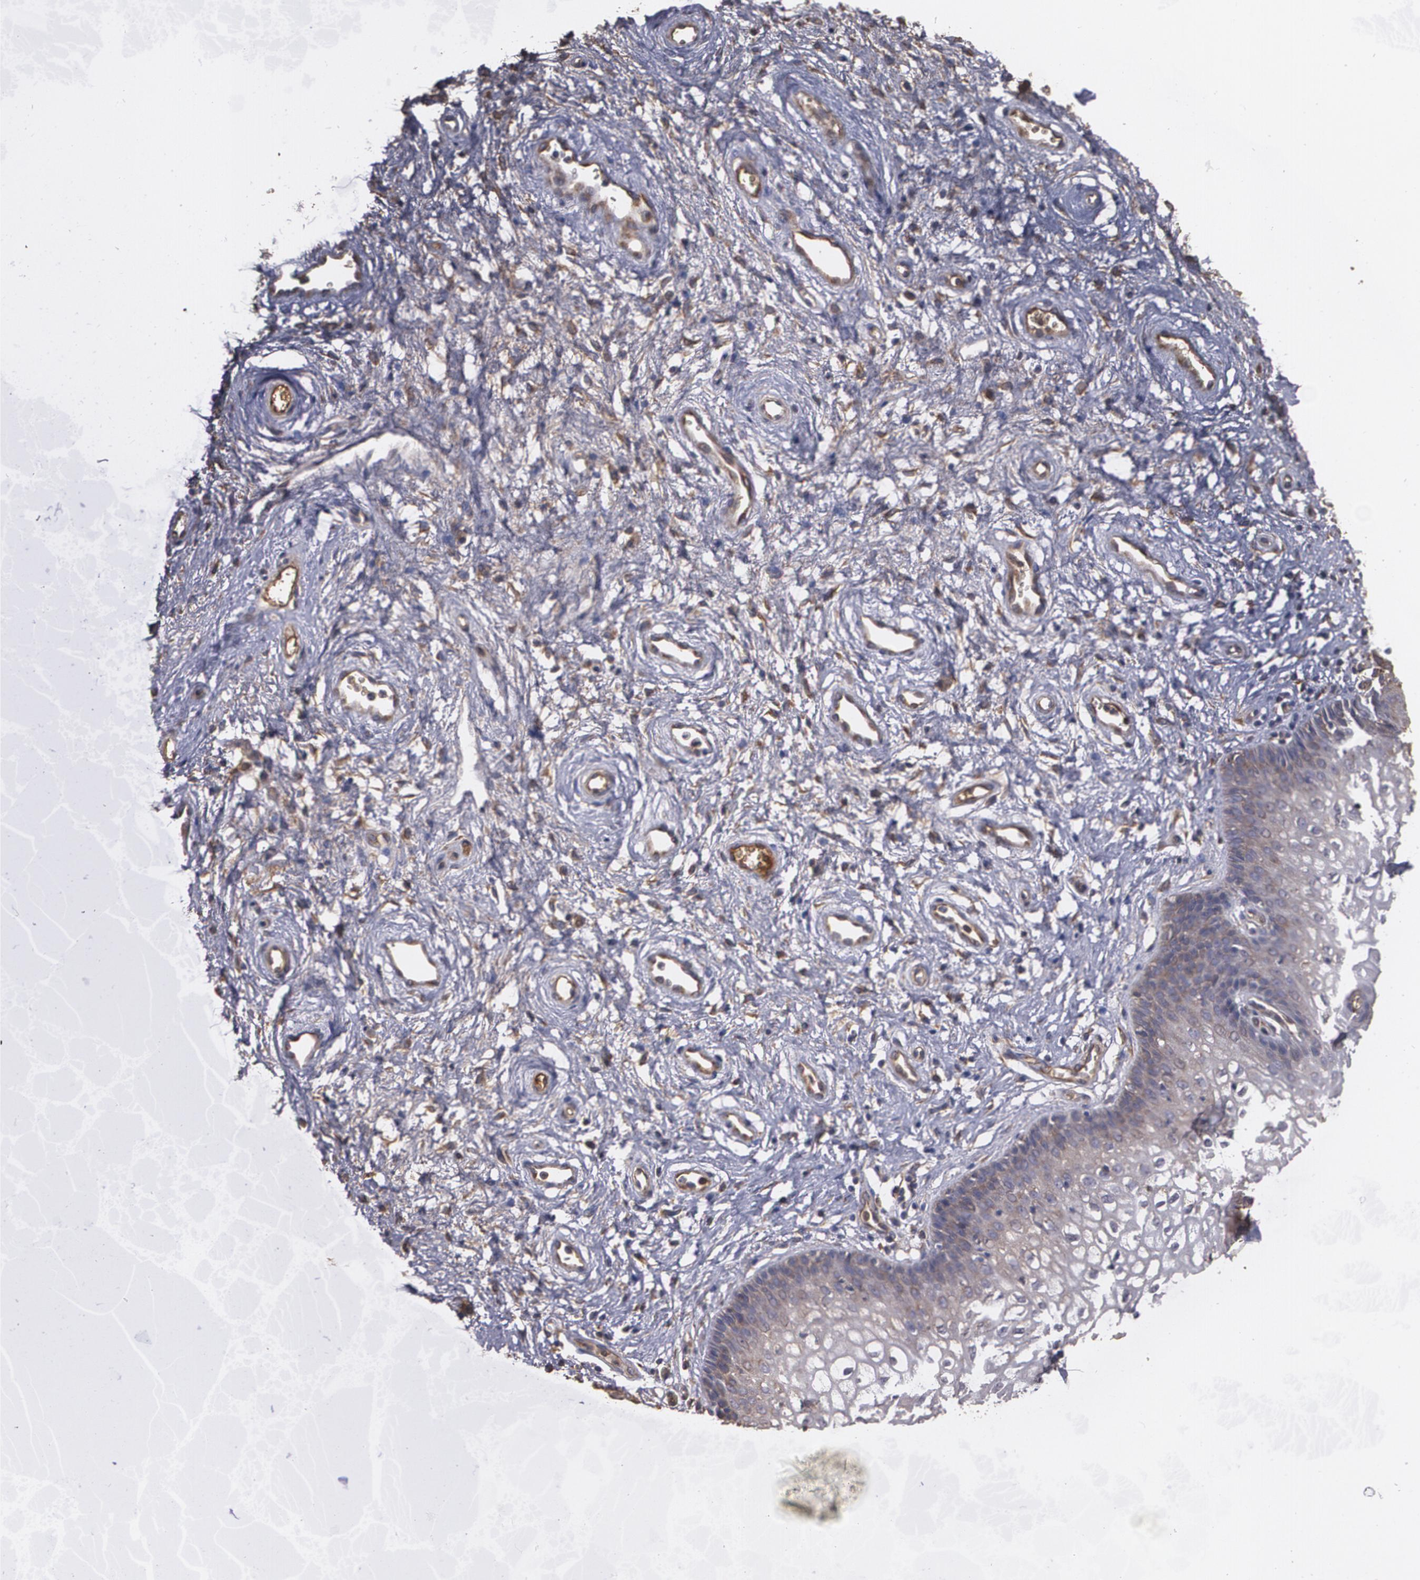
{"staining": {"intensity": "weak", "quantity": "25%-75%", "location": "cytoplasmic/membranous"}, "tissue": "vagina", "cell_type": "Squamous epithelial cells", "image_type": "normal", "snomed": [{"axis": "morphology", "description": "Normal tissue, NOS"}, {"axis": "topography", "description": "Vagina"}], "caption": "Immunohistochemical staining of normal vagina demonstrates 25%-75% levels of weak cytoplasmic/membranous protein staining in approximately 25%-75% of squamous epithelial cells.", "gene": "PON1", "patient": {"sex": "female", "age": 34}}